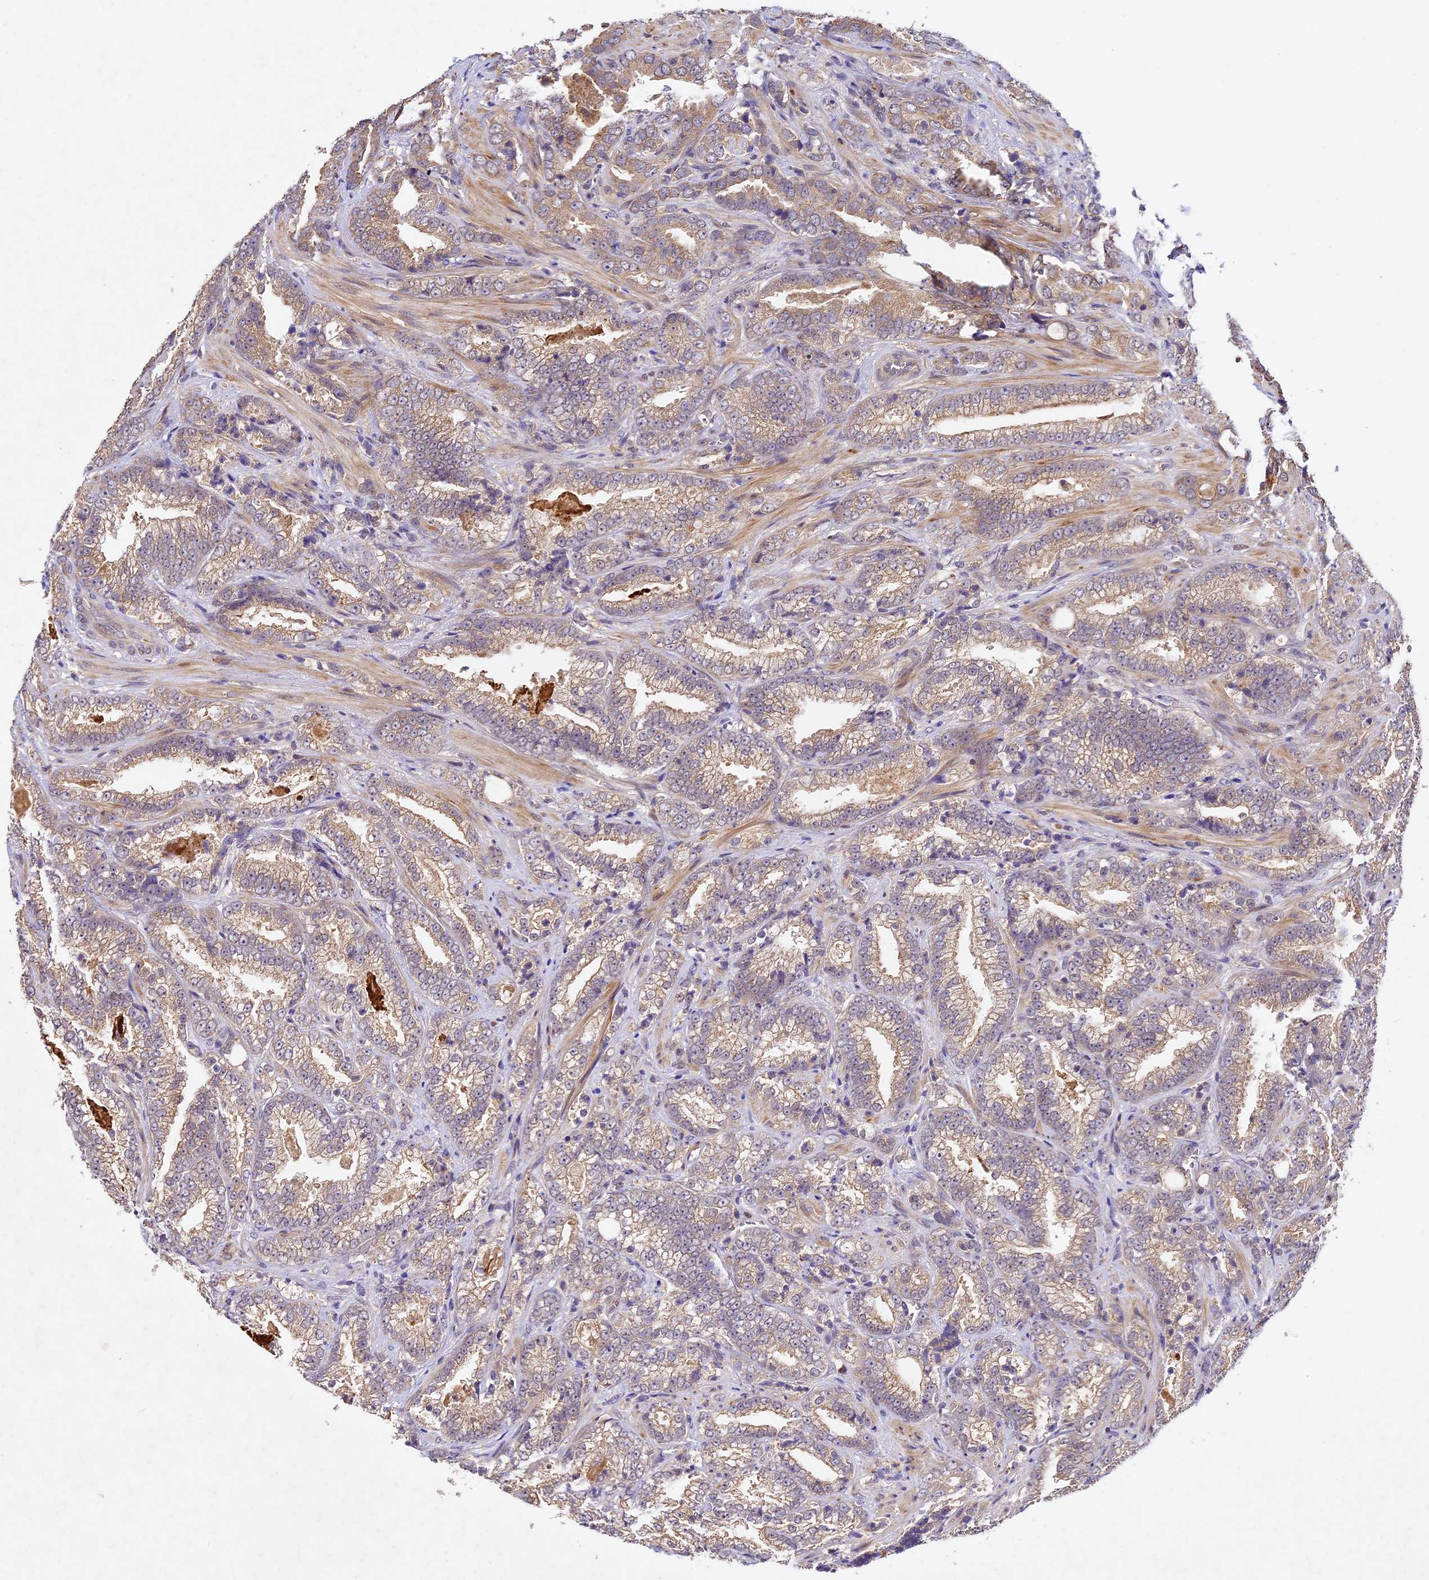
{"staining": {"intensity": "weak", "quantity": "25%-75%", "location": "cytoplasmic/membranous"}, "tissue": "prostate cancer", "cell_type": "Tumor cells", "image_type": "cancer", "snomed": [{"axis": "morphology", "description": "Adenocarcinoma, High grade"}, {"axis": "topography", "description": "Prostate and seminal vesicle, NOS"}], "caption": "Brown immunohistochemical staining in prostate adenocarcinoma (high-grade) exhibits weak cytoplasmic/membranous positivity in approximately 25%-75% of tumor cells. Immunohistochemistry stains the protein in brown and the nuclei are stained blue.", "gene": "TMEM39B", "patient": {"sex": "male", "age": 67}}